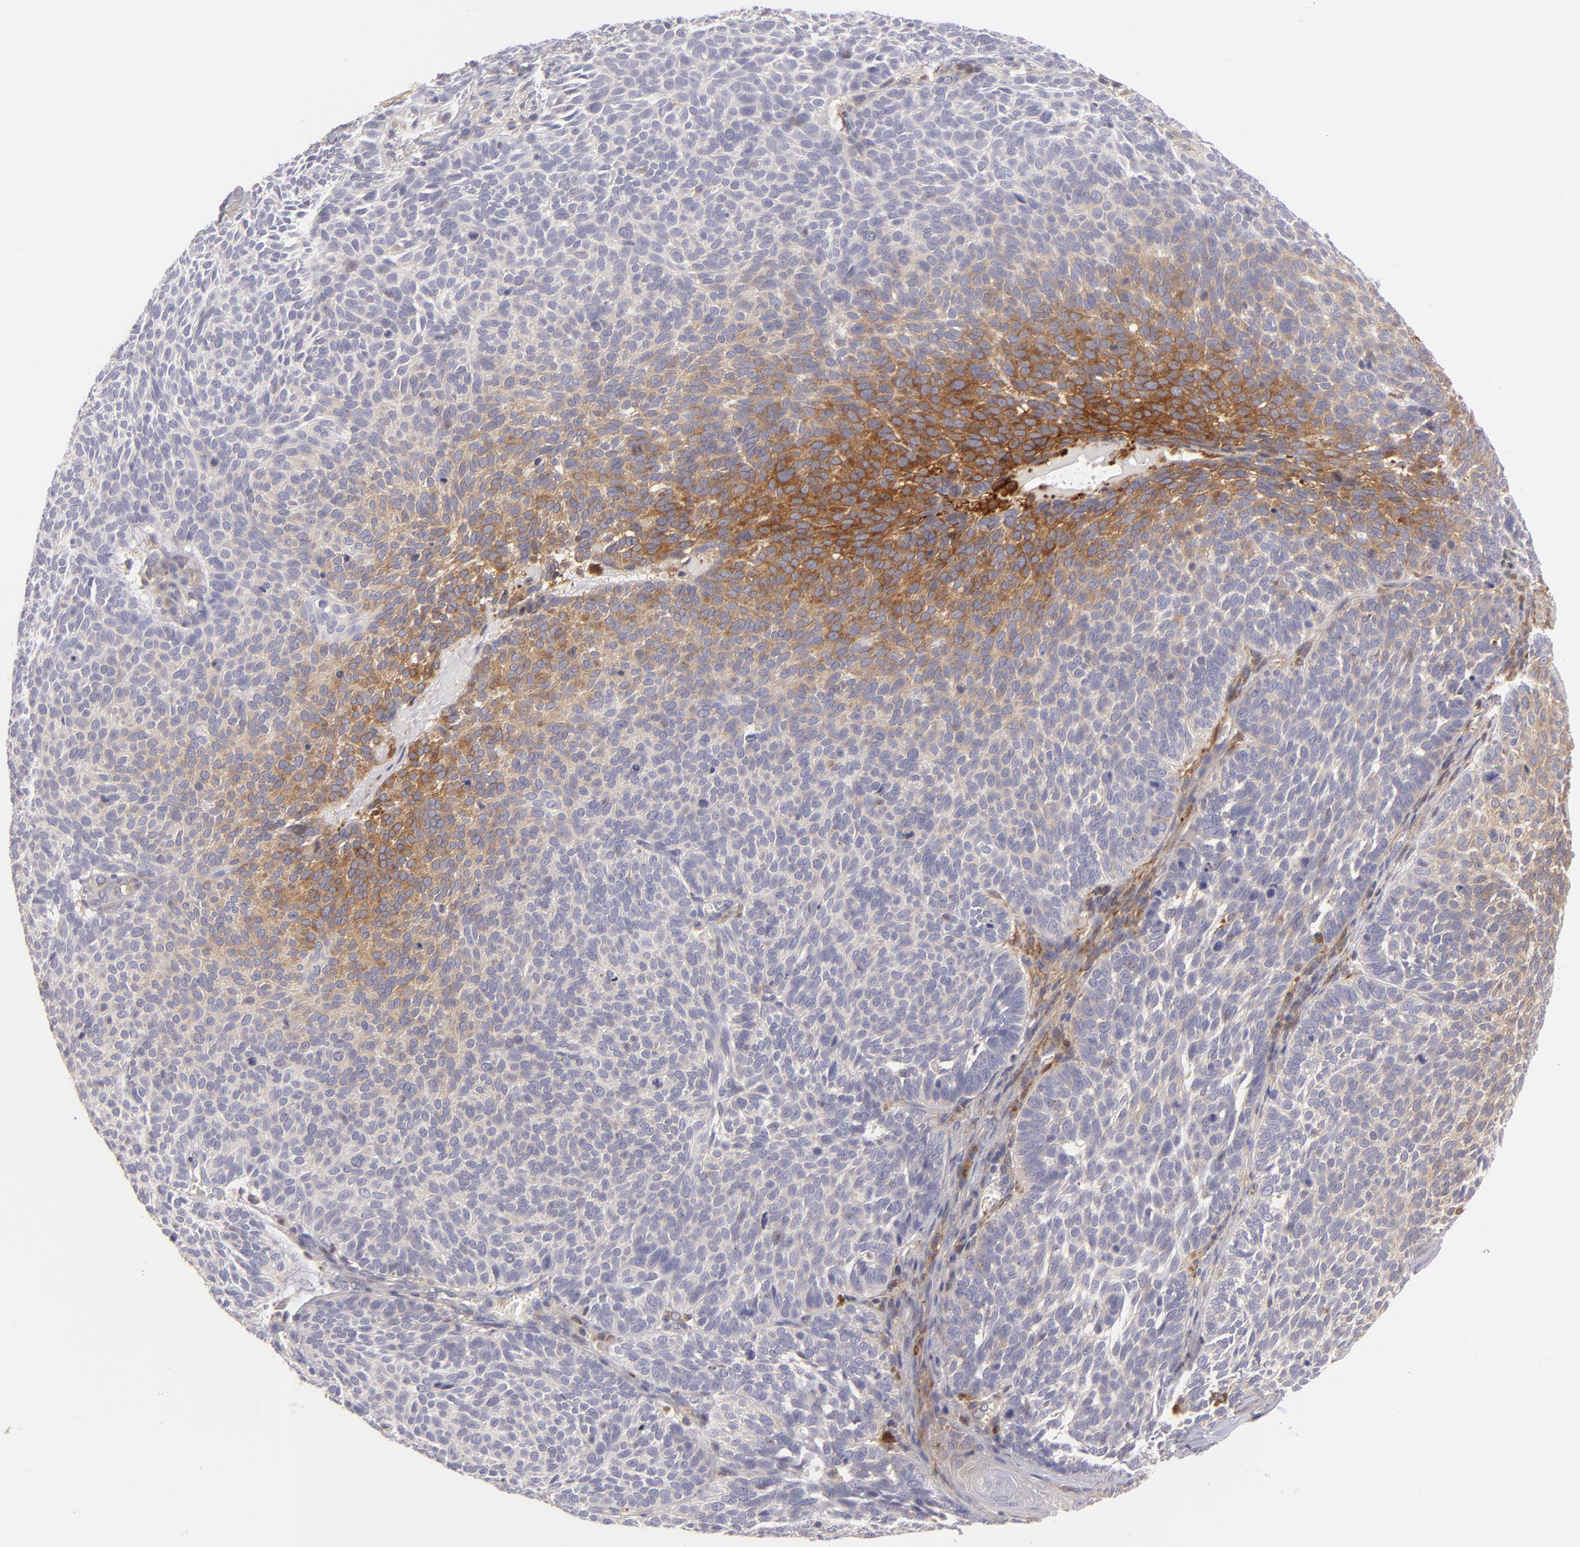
{"staining": {"intensity": "moderate", "quantity": "<25%", "location": "cytoplasmic/membranous"}, "tissue": "skin cancer", "cell_type": "Tumor cells", "image_type": "cancer", "snomed": [{"axis": "morphology", "description": "Basal cell carcinoma"}, {"axis": "topography", "description": "Skin"}], "caption": "Human basal cell carcinoma (skin) stained with a brown dye displays moderate cytoplasmic/membranous positive expression in approximately <25% of tumor cells.", "gene": "MMP10", "patient": {"sex": "male", "age": 63}}